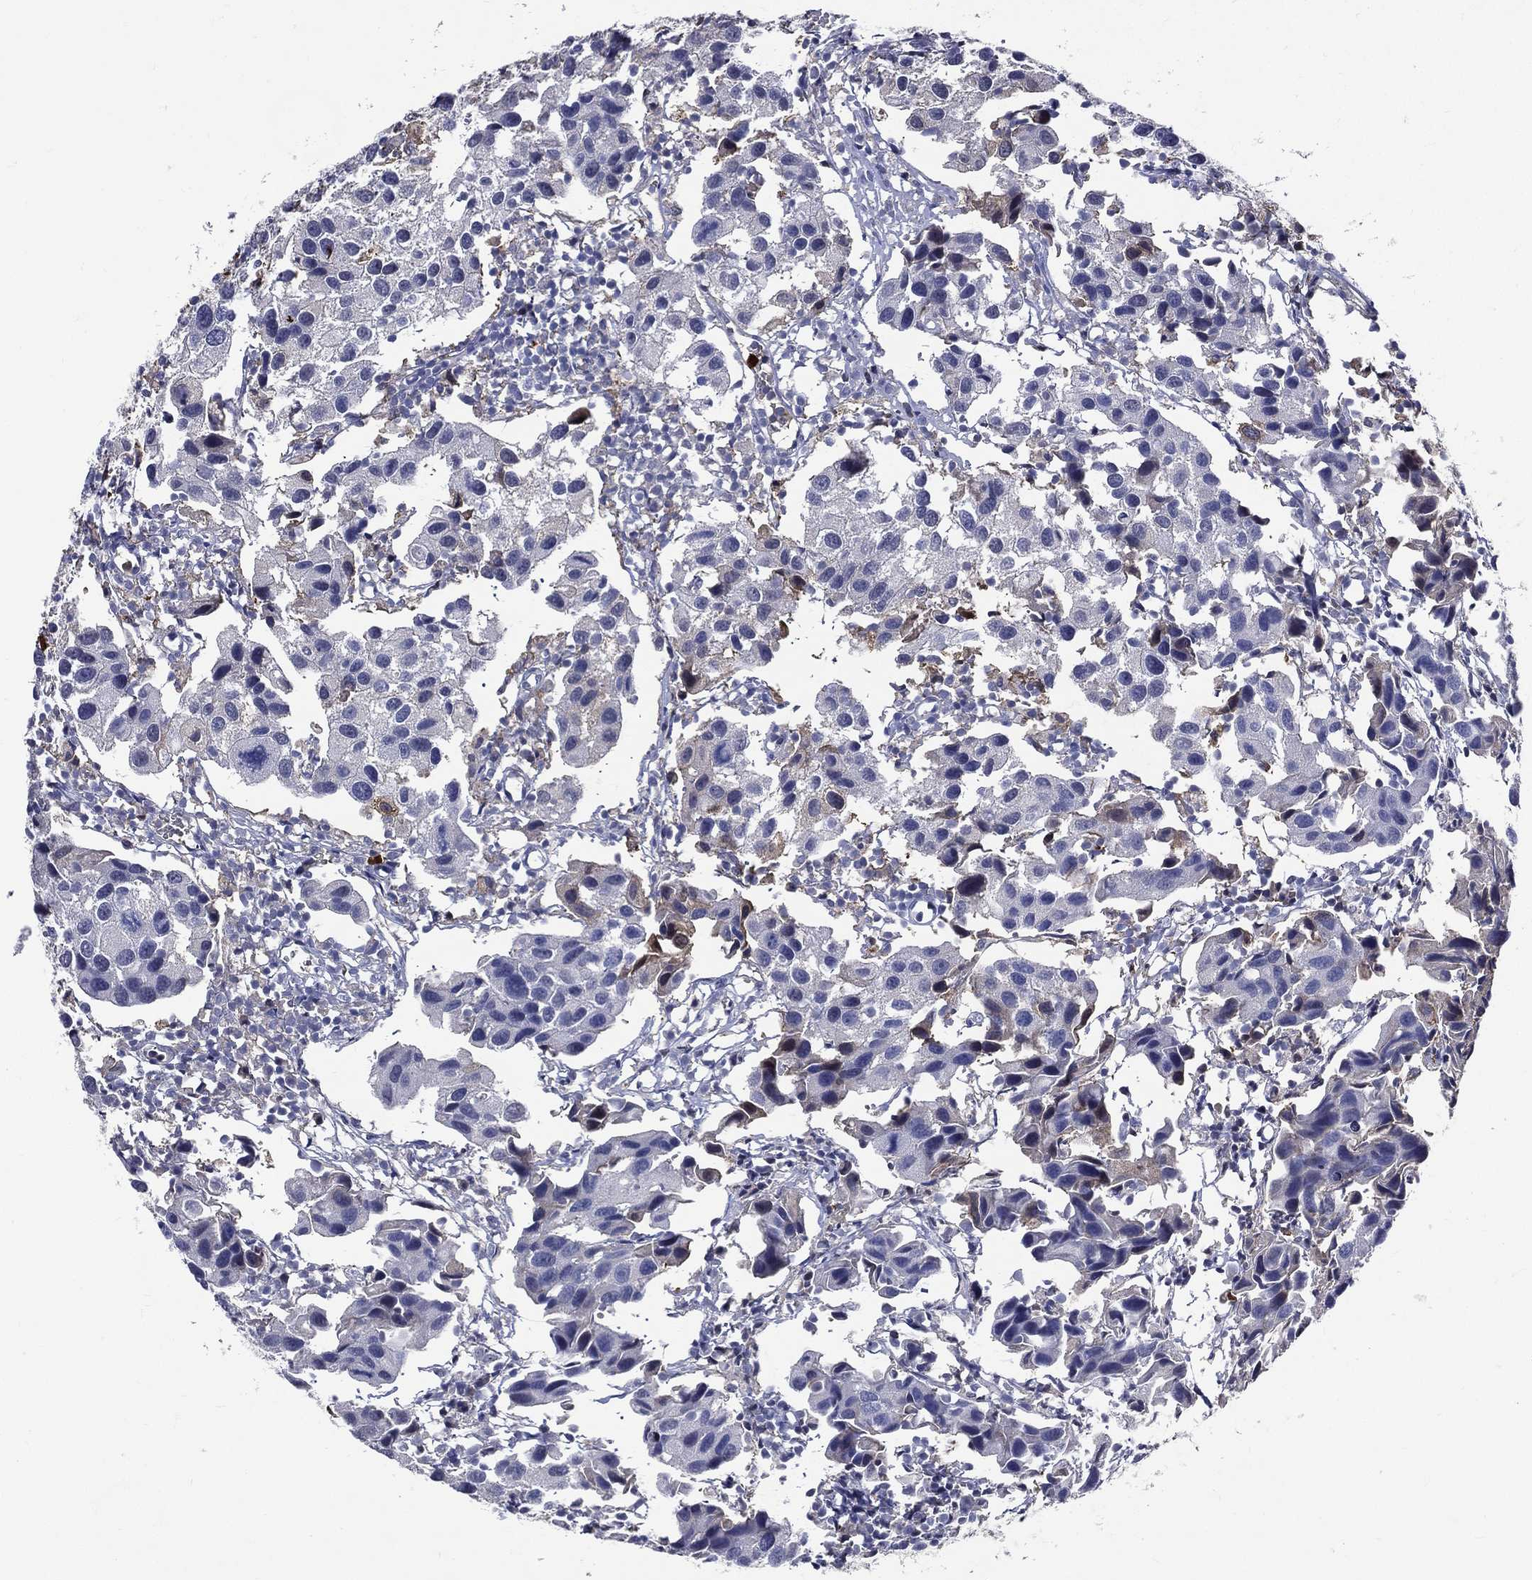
{"staining": {"intensity": "negative", "quantity": "none", "location": "none"}, "tissue": "urothelial cancer", "cell_type": "Tumor cells", "image_type": "cancer", "snomed": [{"axis": "morphology", "description": "Urothelial carcinoma, High grade"}, {"axis": "topography", "description": "Urinary bladder"}], "caption": "Immunohistochemical staining of urothelial cancer exhibits no significant positivity in tumor cells. (DAB (3,3'-diaminobenzidine) immunohistochemistry visualized using brightfield microscopy, high magnification).", "gene": "GPR171", "patient": {"sex": "male", "age": 79}}